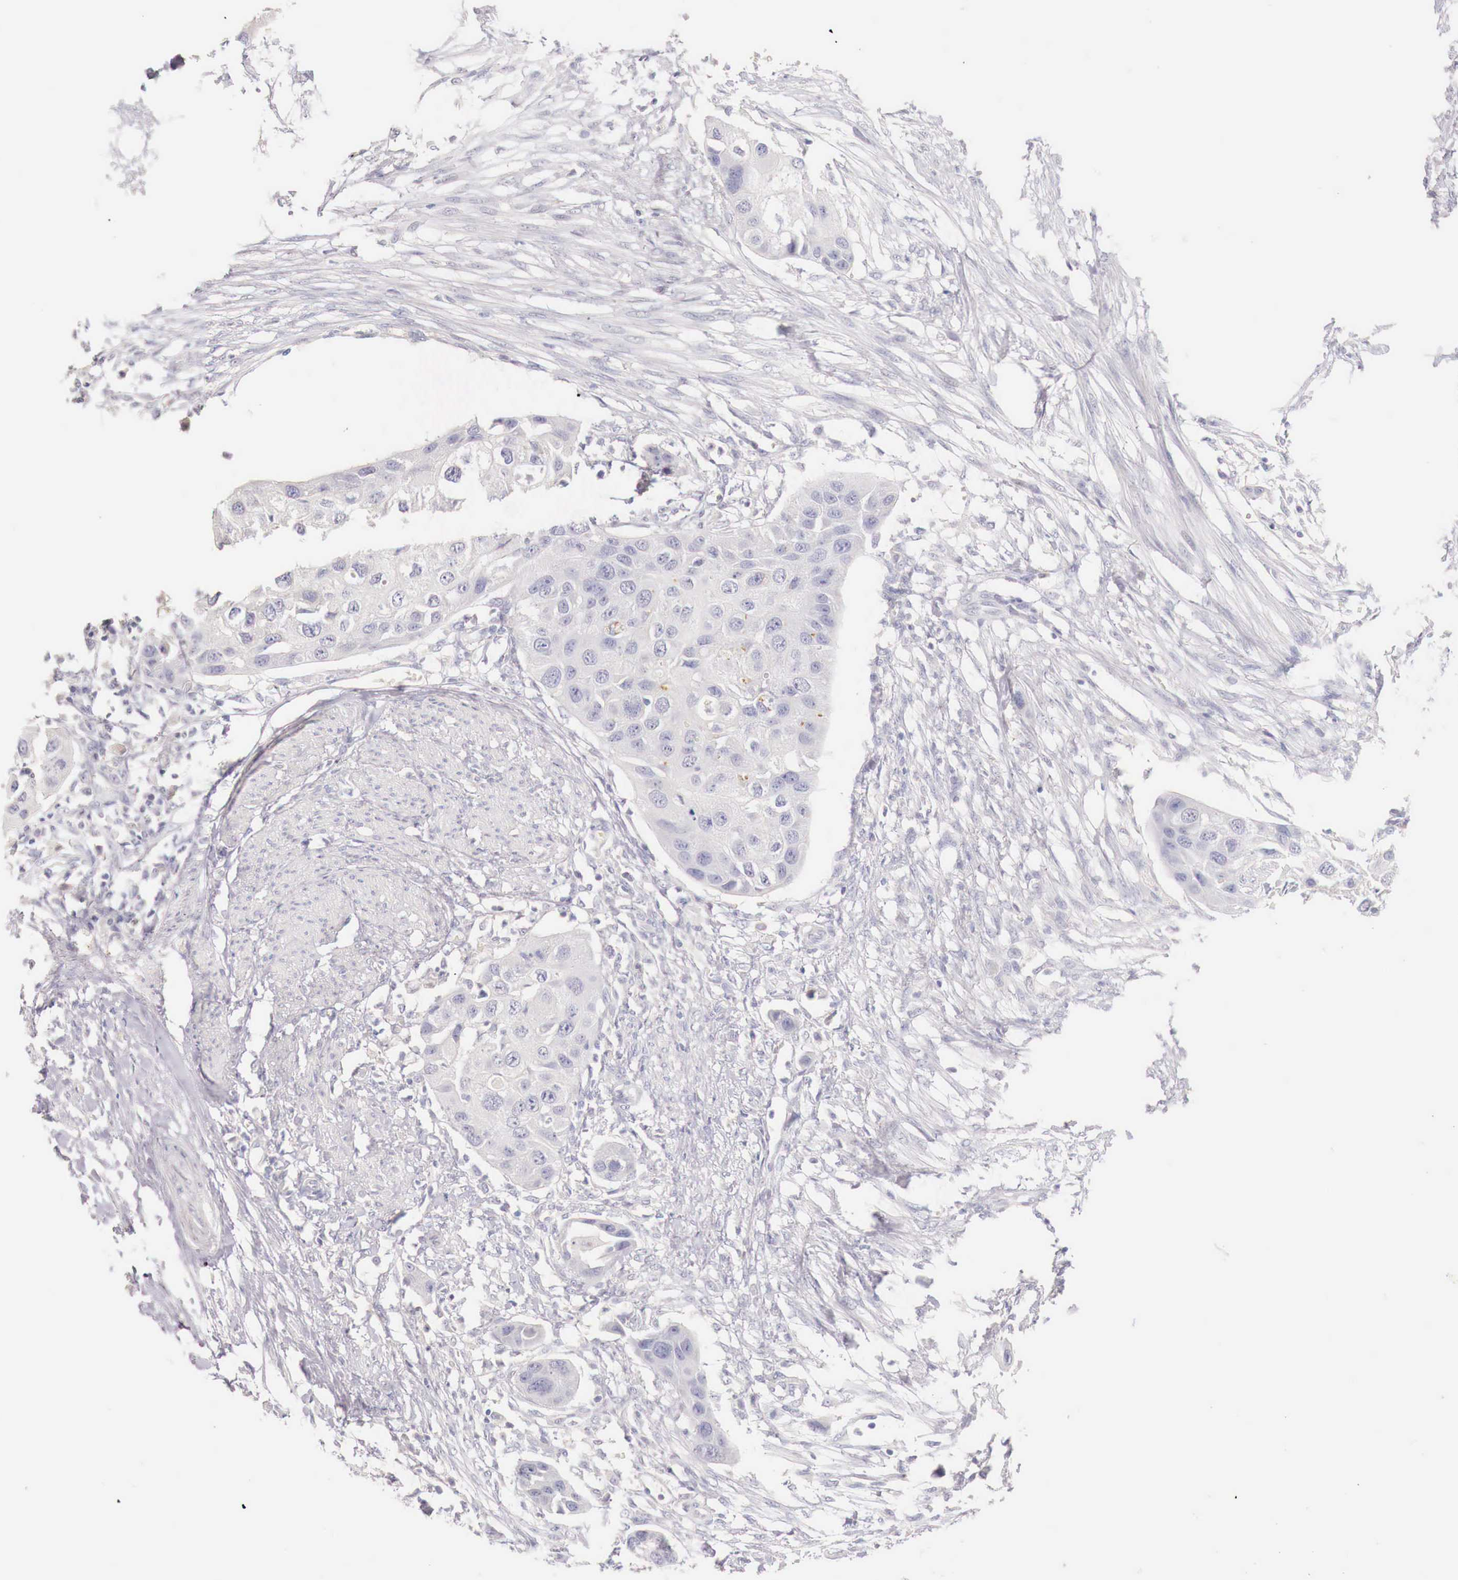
{"staining": {"intensity": "negative", "quantity": "none", "location": "none"}, "tissue": "urothelial cancer", "cell_type": "Tumor cells", "image_type": "cancer", "snomed": [{"axis": "morphology", "description": "Urothelial carcinoma, High grade"}, {"axis": "topography", "description": "Urinary bladder"}], "caption": "DAB immunohistochemical staining of human urothelial cancer reveals no significant expression in tumor cells. Nuclei are stained in blue.", "gene": "ITIH6", "patient": {"sex": "male", "age": 55}}